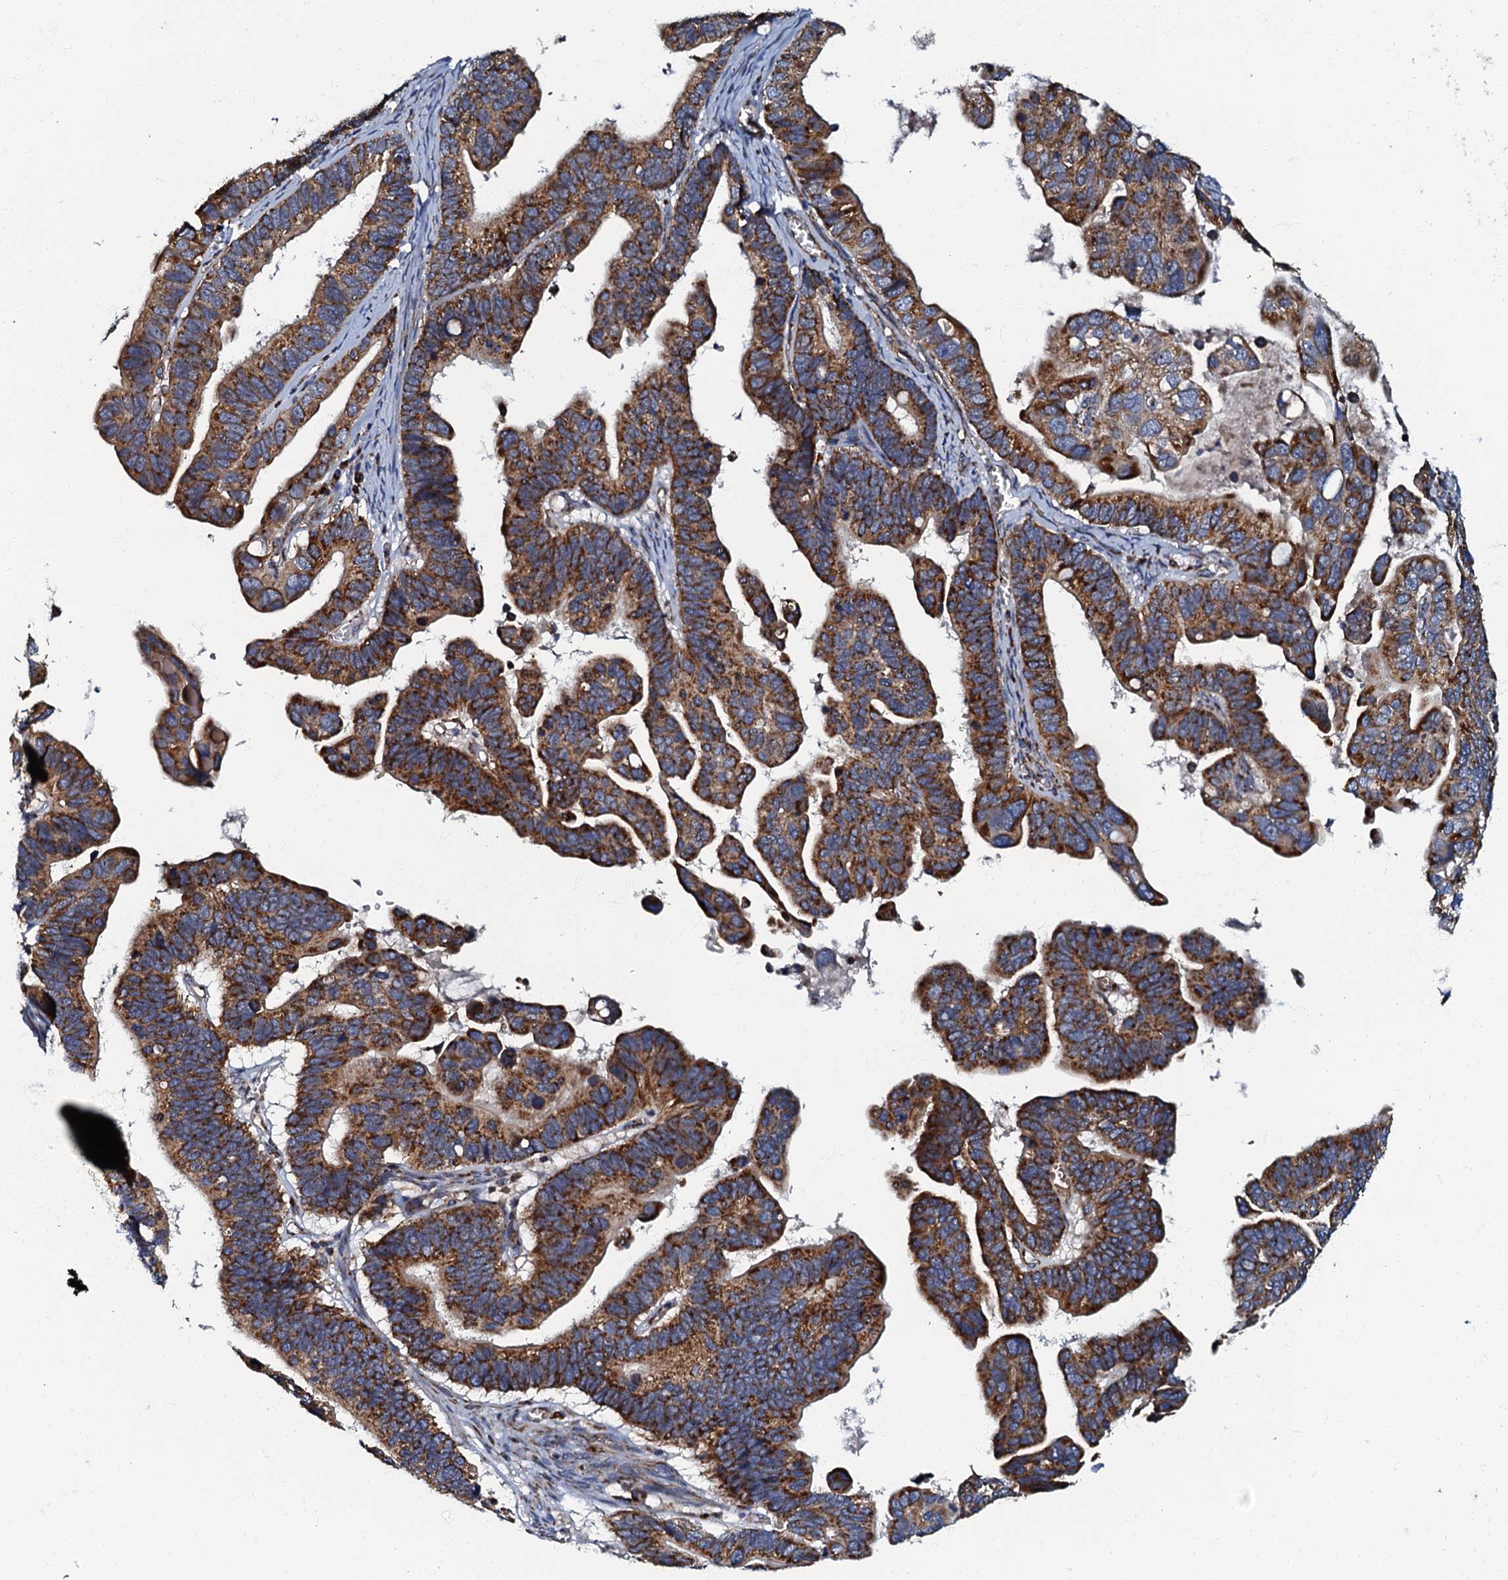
{"staining": {"intensity": "strong", "quantity": ">75%", "location": "cytoplasmic/membranous"}, "tissue": "ovarian cancer", "cell_type": "Tumor cells", "image_type": "cancer", "snomed": [{"axis": "morphology", "description": "Cystadenocarcinoma, serous, NOS"}, {"axis": "topography", "description": "Ovary"}], "caption": "There is high levels of strong cytoplasmic/membranous expression in tumor cells of ovarian serous cystadenocarcinoma, as demonstrated by immunohistochemical staining (brown color).", "gene": "NDUFA12", "patient": {"sex": "female", "age": 56}}